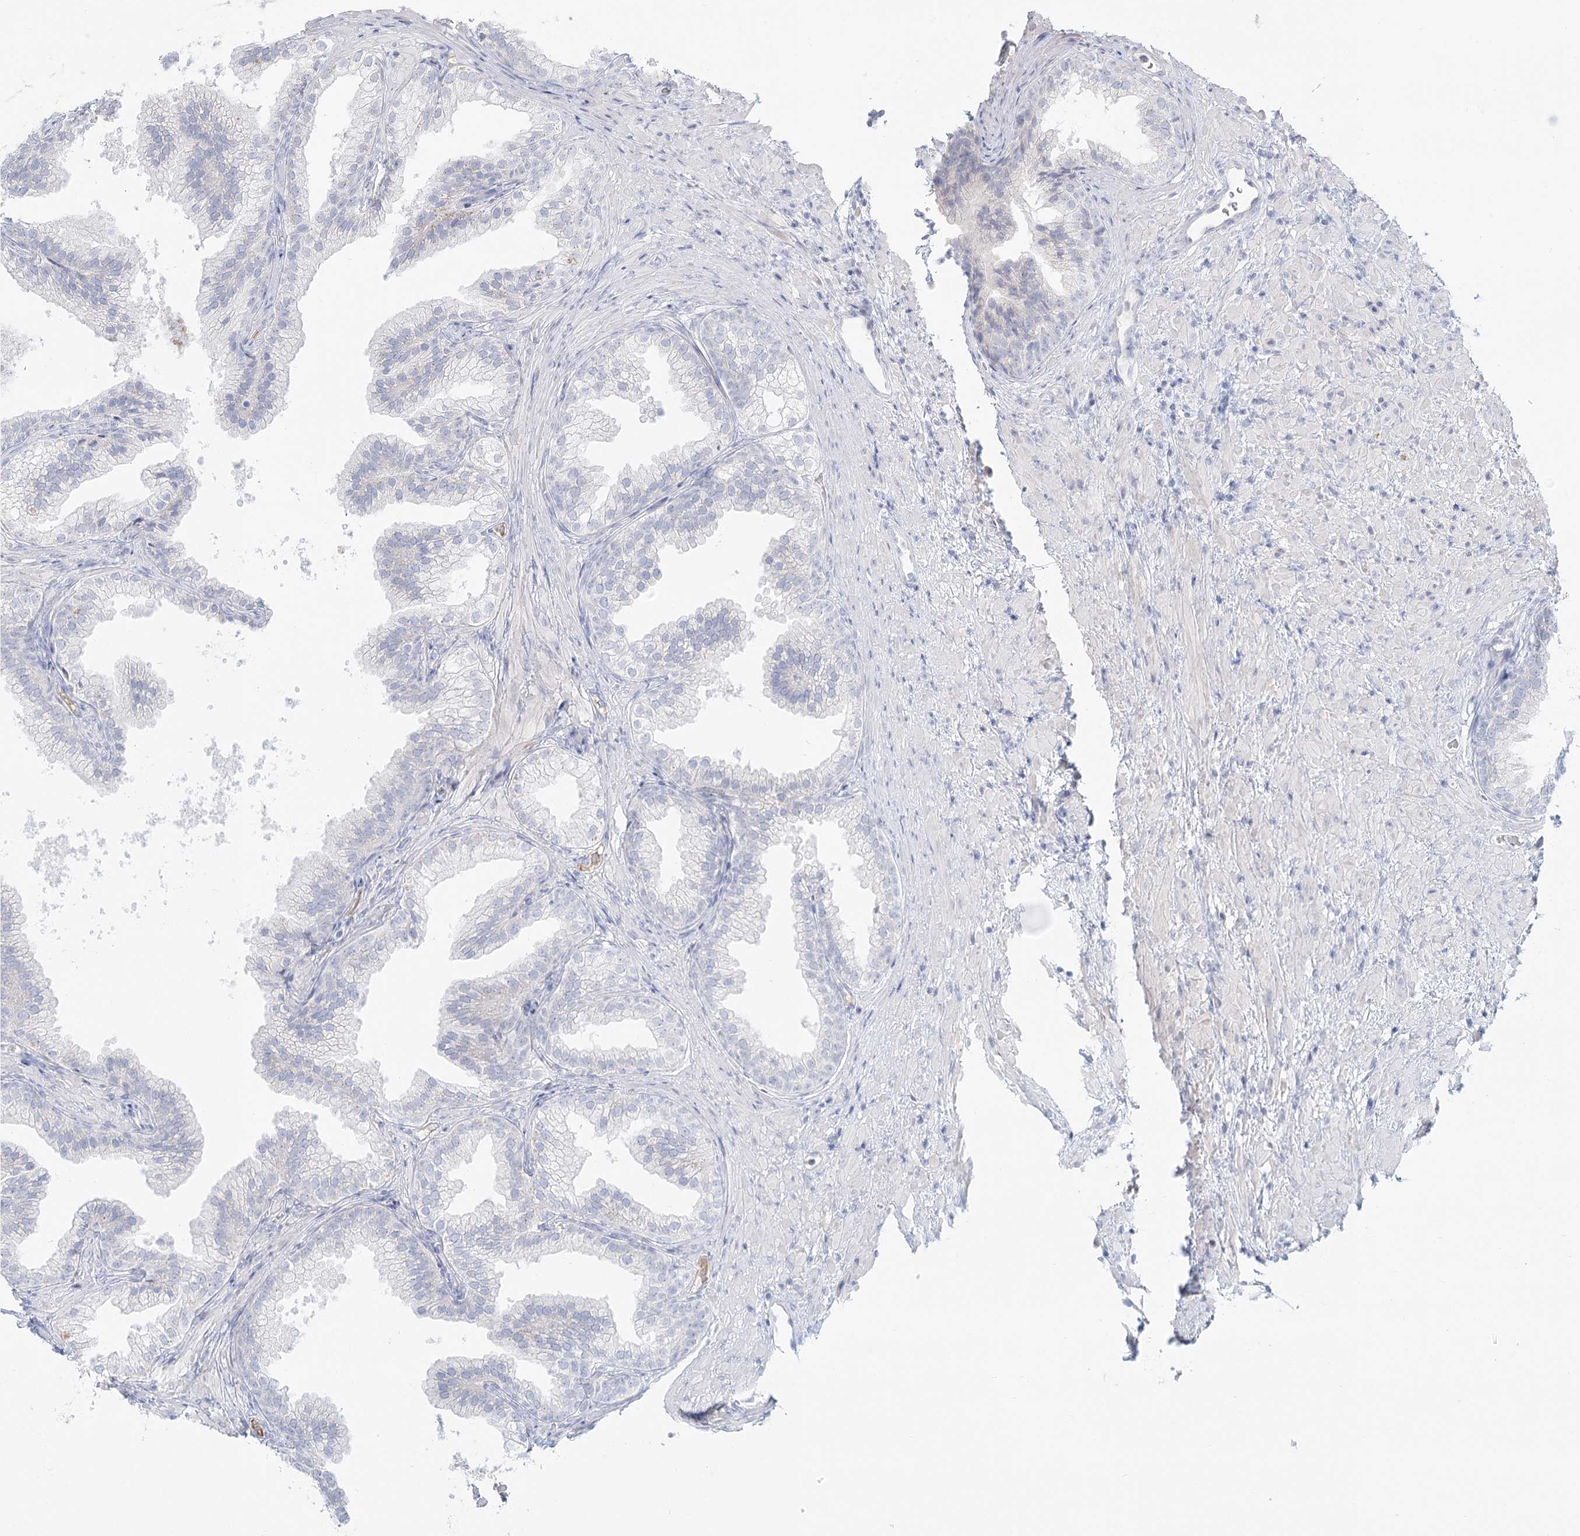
{"staining": {"intensity": "negative", "quantity": "none", "location": "none"}, "tissue": "prostate", "cell_type": "Glandular cells", "image_type": "normal", "snomed": [{"axis": "morphology", "description": "Normal tissue, NOS"}, {"axis": "topography", "description": "Prostate"}], "caption": "A photomicrograph of human prostate is negative for staining in glandular cells. (DAB IHC, high magnification).", "gene": "DMGDH", "patient": {"sex": "male", "age": 76}}